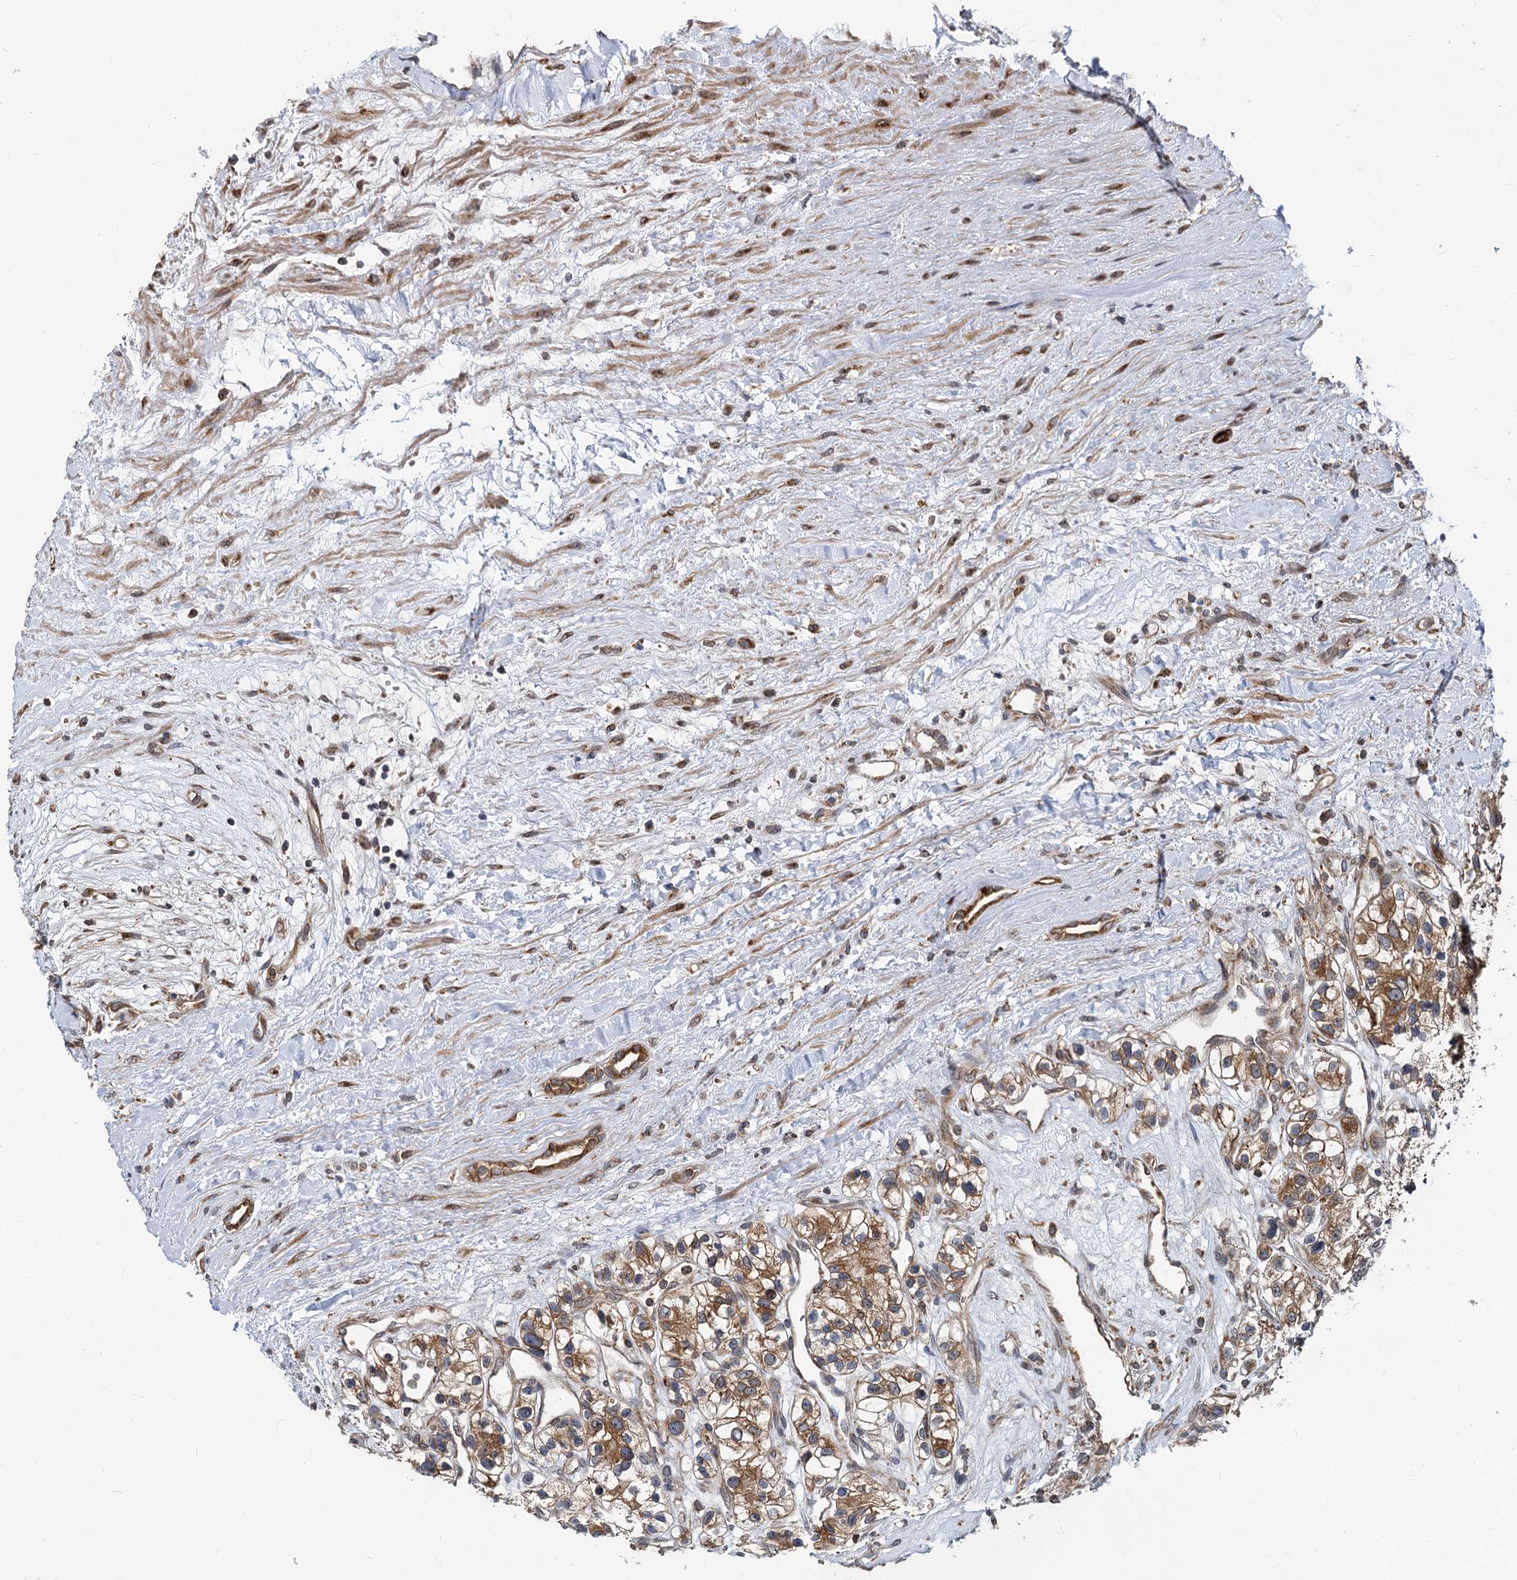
{"staining": {"intensity": "strong", "quantity": "25%-75%", "location": "cytoplasmic/membranous"}, "tissue": "renal cancer", "cell_type": "Tumor cells", "image_type": "cancer", "snomed": [{"axis": "morphology", "description": "Adenocarcinoma, NOS"}, {"axis": "topography", "description": "Kidney"}], "caption": "Human adenocarcinoma (renal) stained for a protein (brown) displays strong cytoplasmic/membranous positive staining in about 25%-75% of tumor cells.", "gene": "STIM1", "patient": {"sex": "female", "age": 57}}